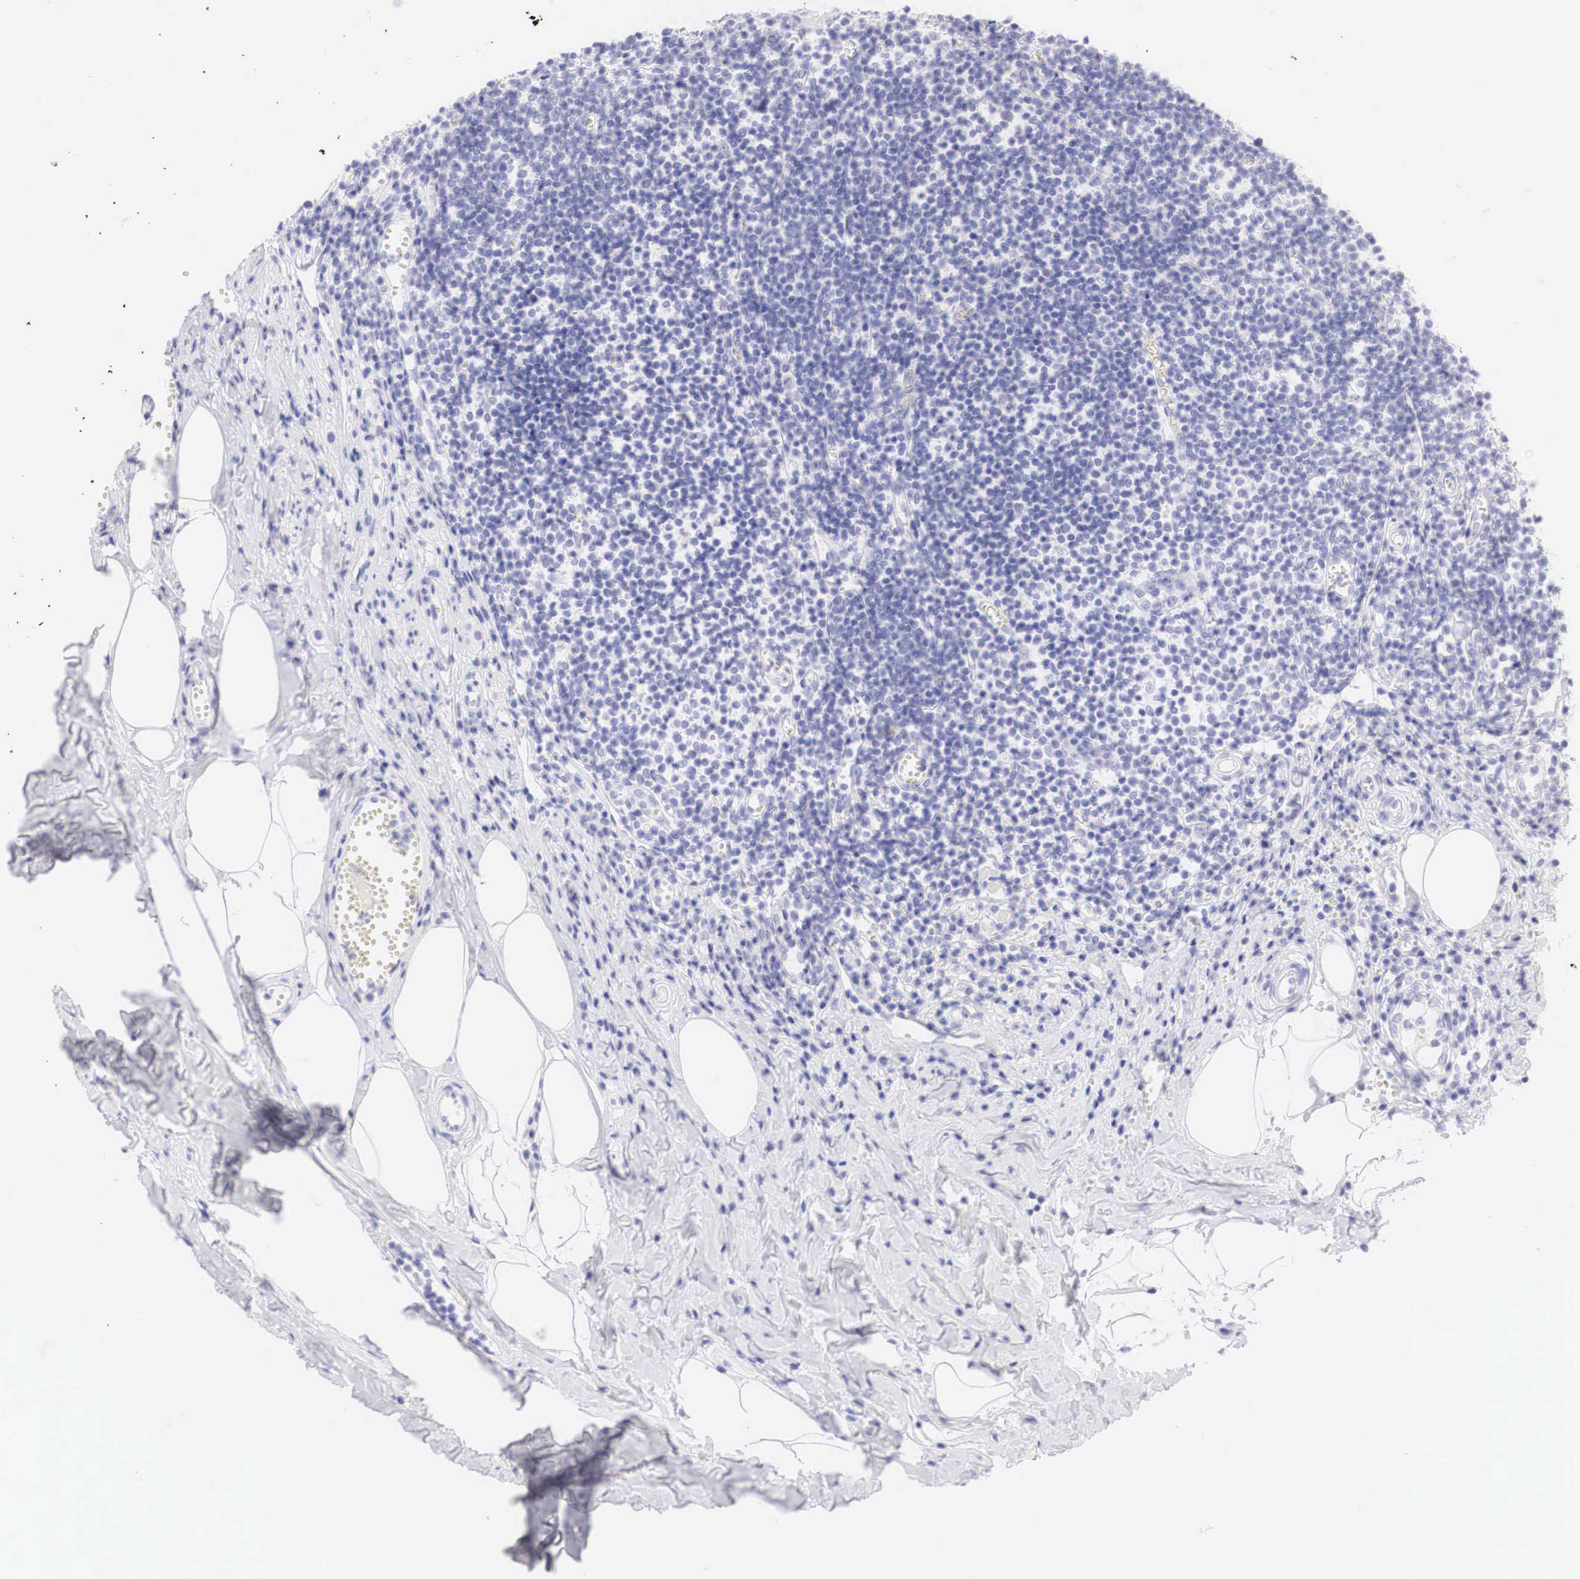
{"staining": {"intensity": "negative", "quantity": "none", "location": "none"}, "tissue": "appendix", "cell_type": "Glandular cells", "image_type": "normal", "snomed": [{"axis": "morphology", "description": "Normal tissue, NOS"}, {"axis": "topography", "description": "Appendix"}], "caption": "An immunohistochemistry (IHC) photomicrograph of unremarkable appendix is shown. There is no staining in glandular cells of appendix. The staining is performed using DAB brown chromogen with nuclei counter-stained in using hematoxylin.", "gene": "TYR", "patient": {"sex": "female", "age": 19}}